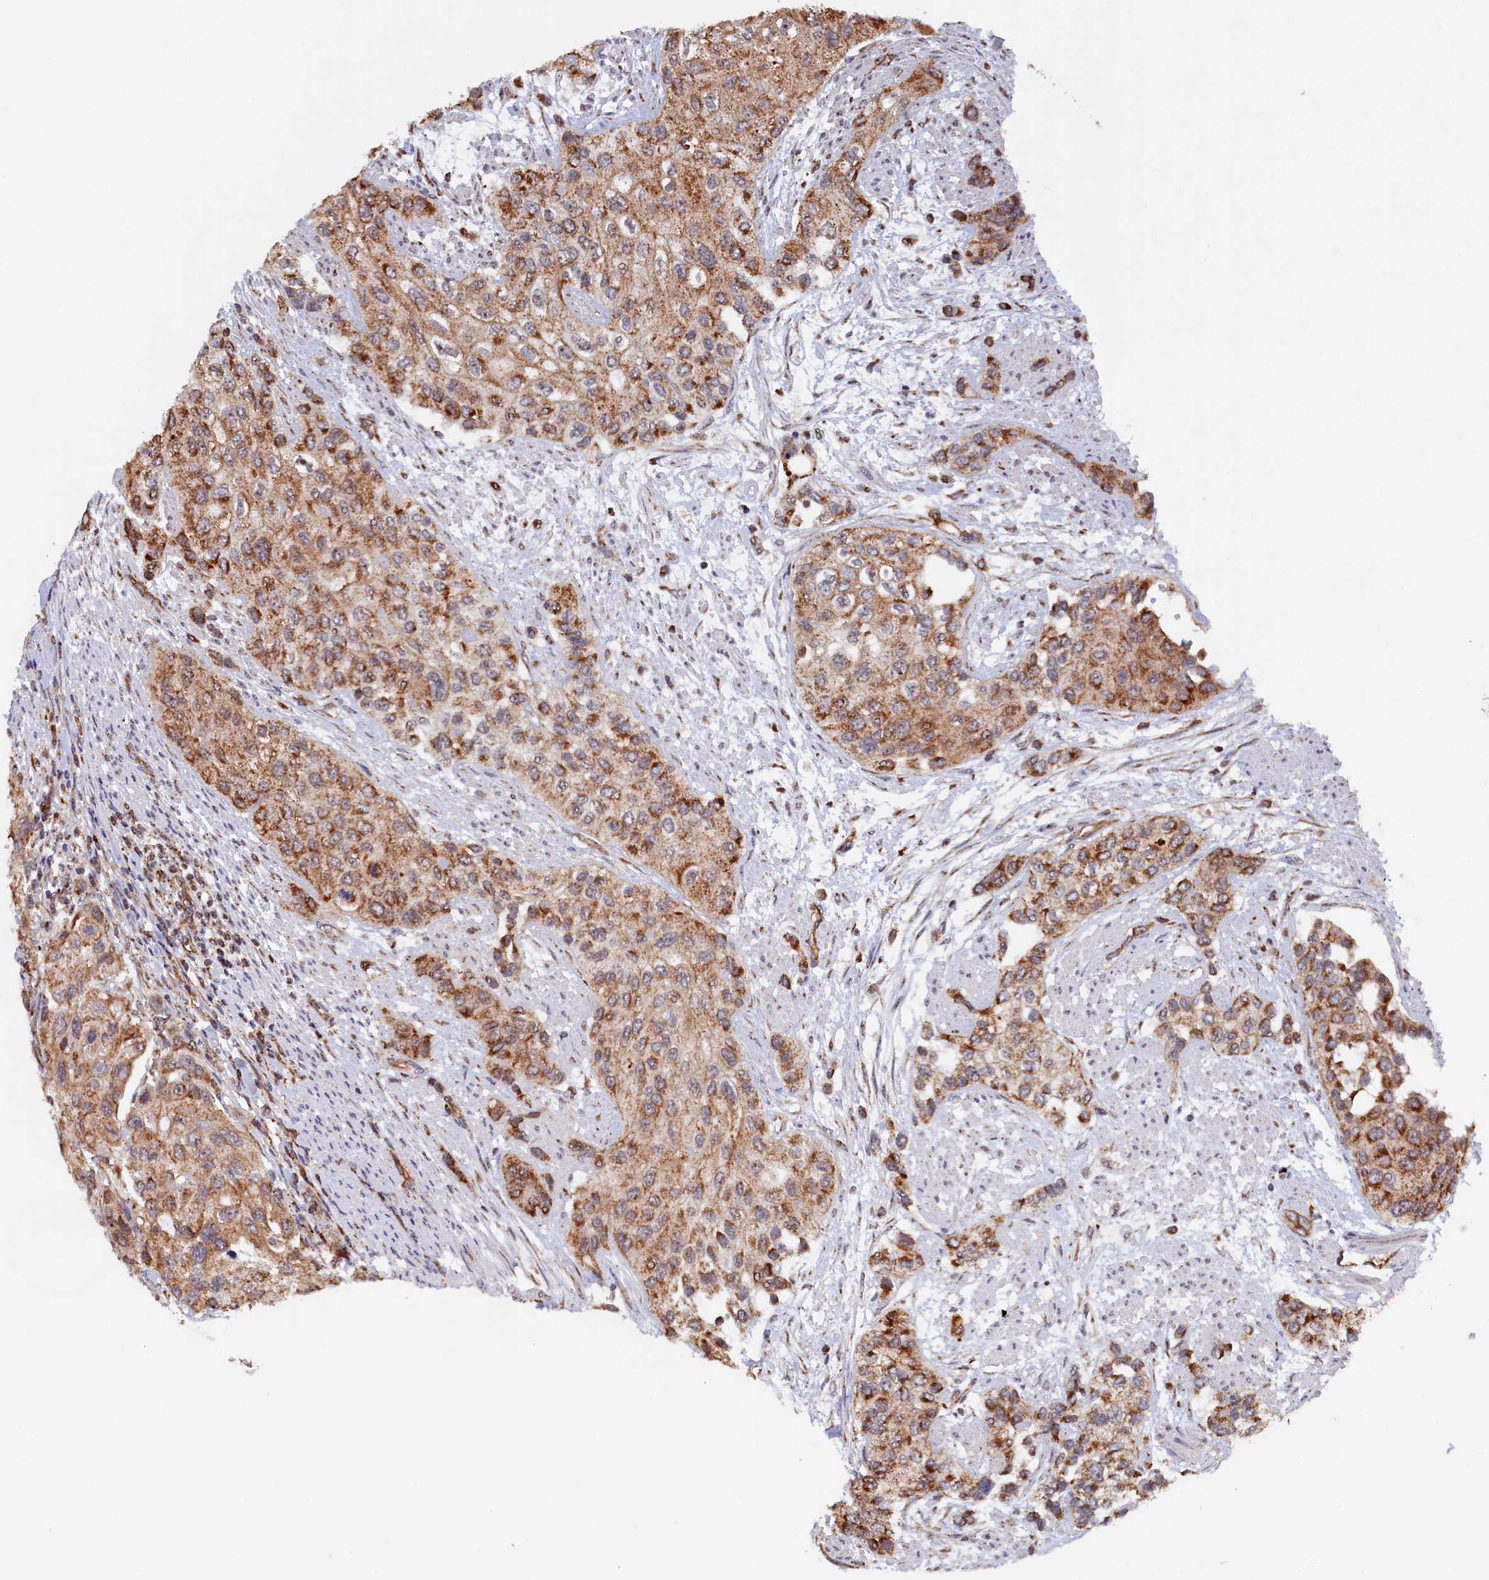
{"staining": {"intensity": "moderate", "quantity": ">75%", "location": "cytoplasmic/membranous"}, "tissue": "urothelial cancer", "cell_type": "Tumor cells", "image_type": "cancer", "snomed": [{"axis": "morphology", "description": "Normal tissue, NOS"}, {"axis": "morphology", "description": "Urothelial carcinoma, High grade"}, {"axis": "topography", "description": "Vascular tissue"}, {"axis": "topography", "description": "Urinary bladder"}], "caption": "Urothelial carcinoma (high-grade) stained with IHC reveals moderate cytoplasmic/membranous staining in approximately >75% of tumor cells.", "gene": "UBE3B", "patient": {"sex": "female", "age": 56}}